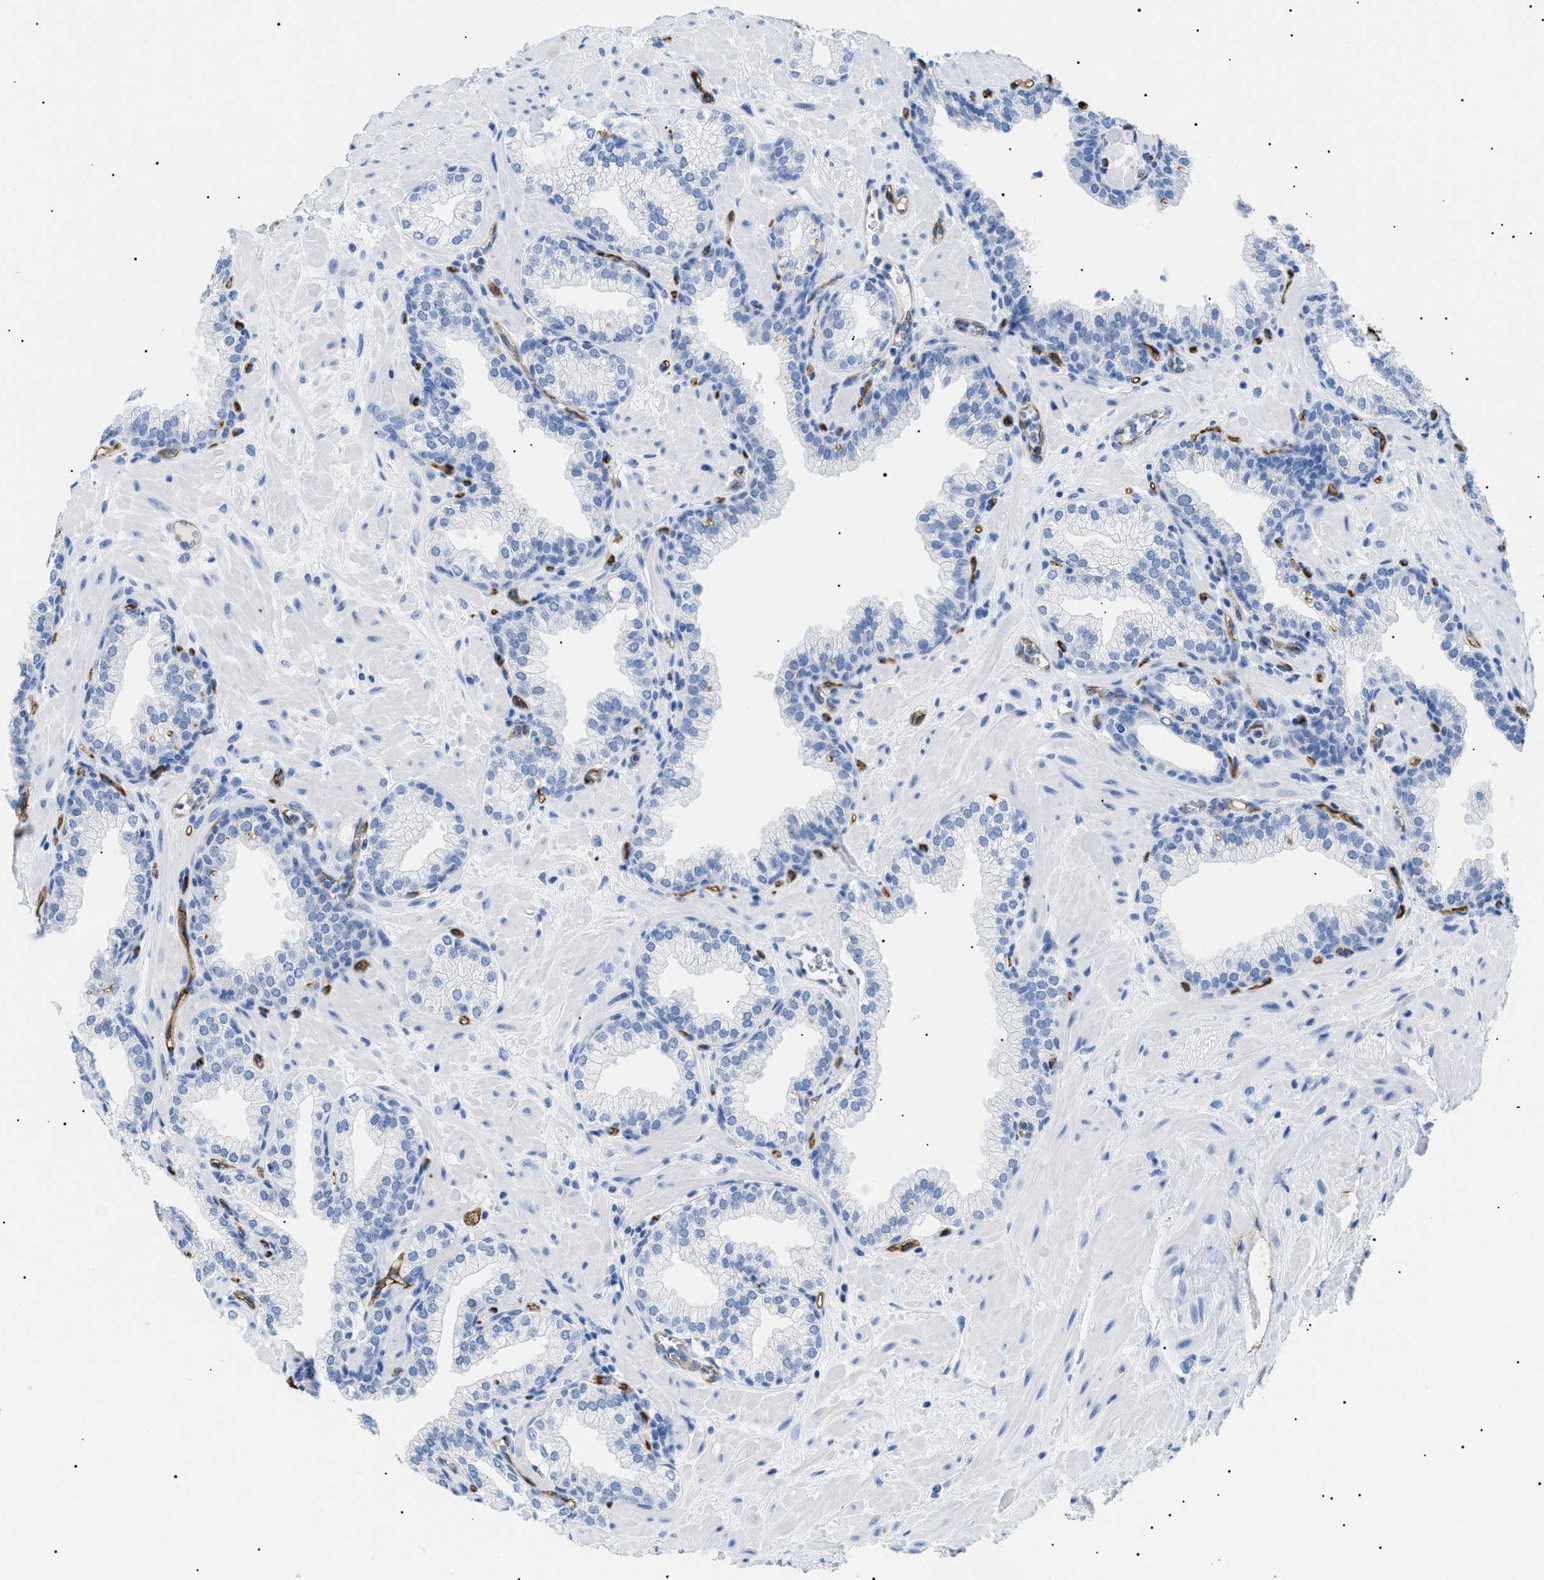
{"staining": {"intensity": "negative", "quantity": "none", "location": "none"}, "tissue": "prostate", "cell_type": "Glandular cells", "image_type": "normal", "snomed": [{"axis": "morphology", "description": "Normal tissue, NOS"}, {"axis": "morphology", "description": "Urothelial carcinoma, Low grade"}, {"axis": "topography", "description": "Urinary bladder"}, {"axis": "topography", "description": "Prostate"}], "caption": "DAB immunohistochemical staining of benign human prostate shows no significant positivity in glandular cells. (IHC, brightfield microscopy, high magnification).", "gene": "PODXL", "patient": {"sex": "male", "age": 60}}